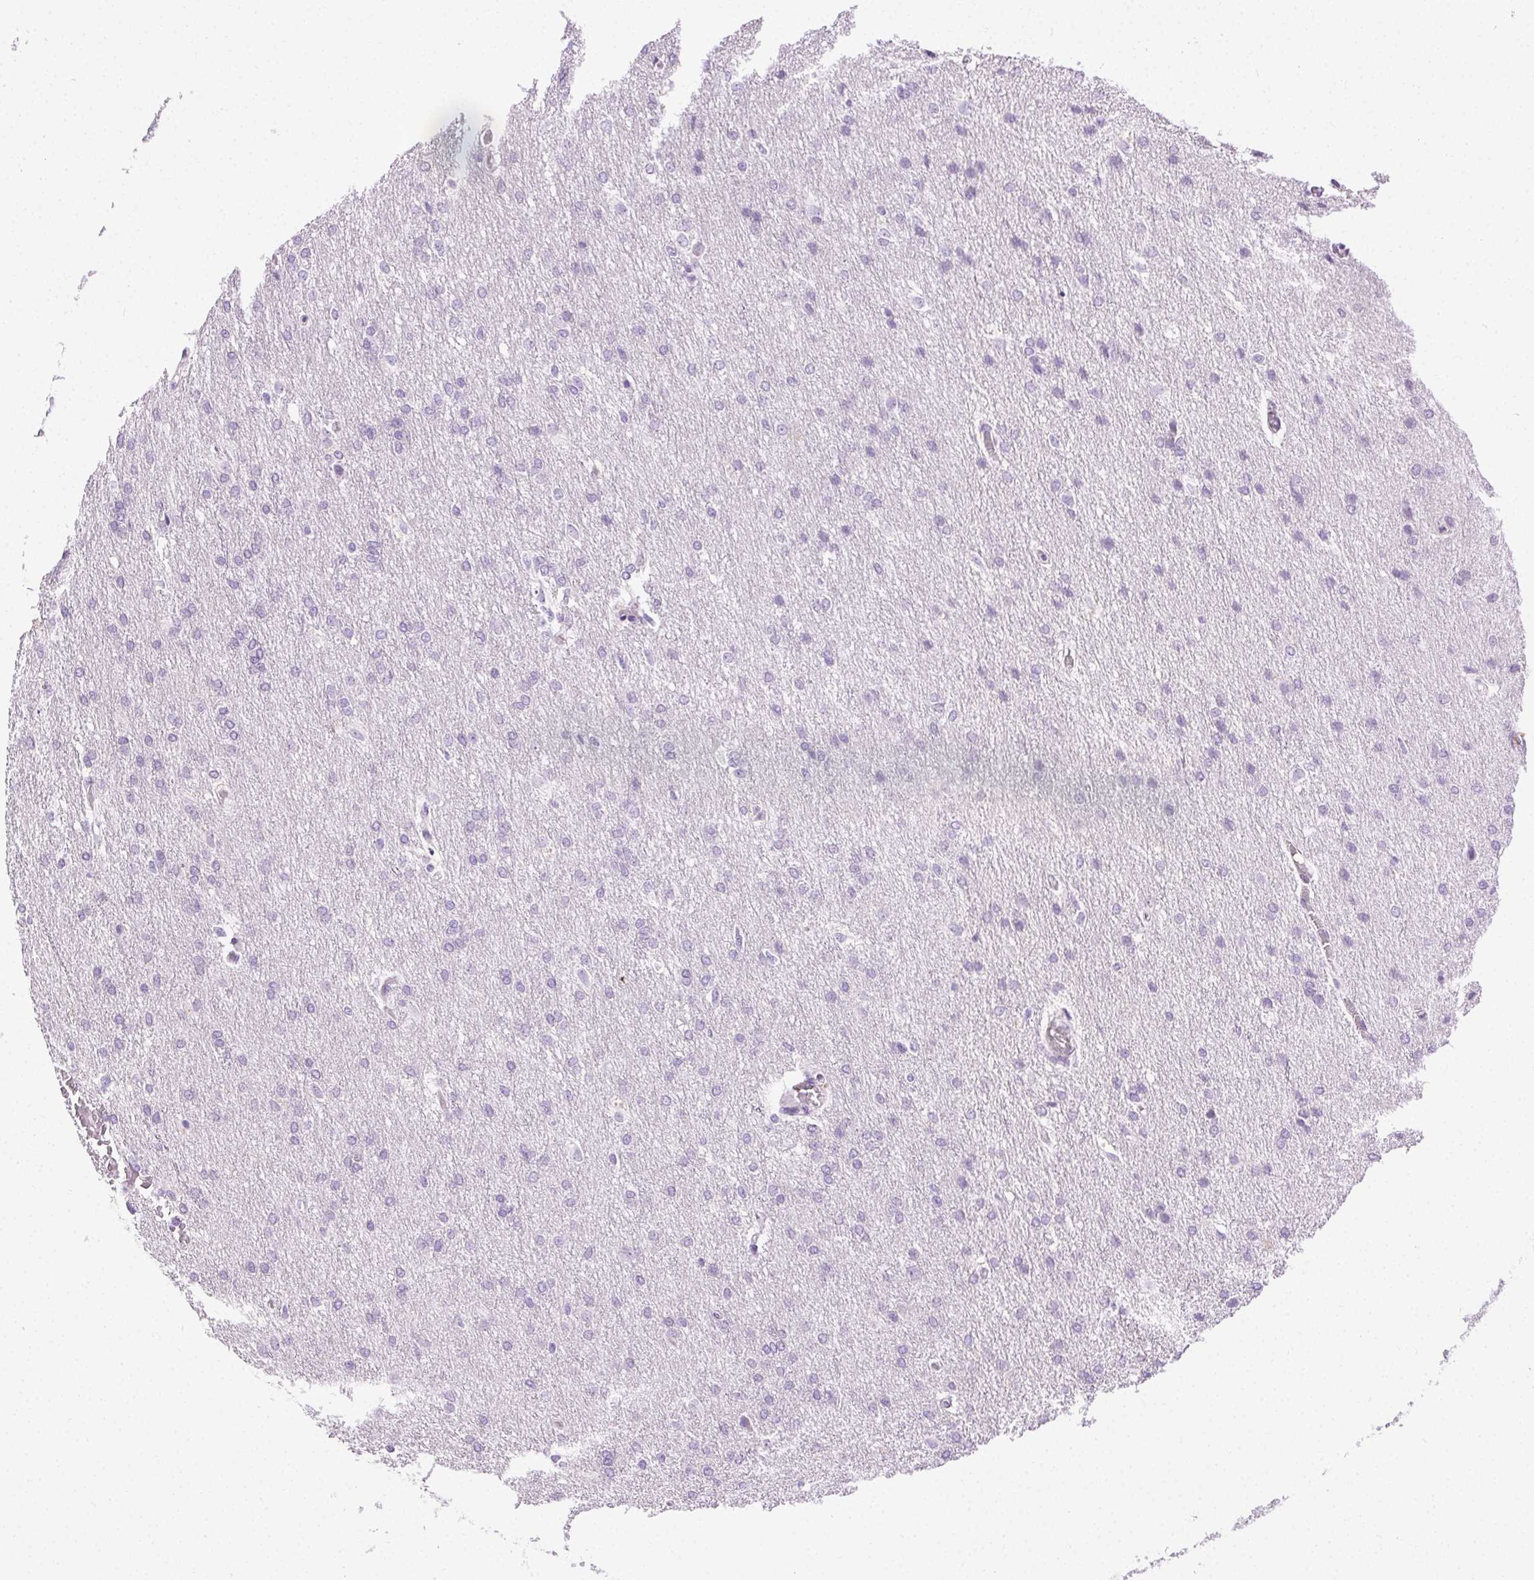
{"staining": {"intensity": "negative", "quantity": "none", "location": "none"}, "tissue": "glioma", "cell_type": "Tumor cells", "image_type": "cancer", "snomed": [{"axis": "morphology", "description": "Glioma, malignant, High grade"}, {"axis": "topography", "description": "Brain"}], "caption": "Immunohistochemistry (IHC) photomicrograph of glioma stained for a protein (brown), which demonstrates no staining in tumor cells.", "gene": "C20orf85", "patient": {"sex": "male", "age": 68}}